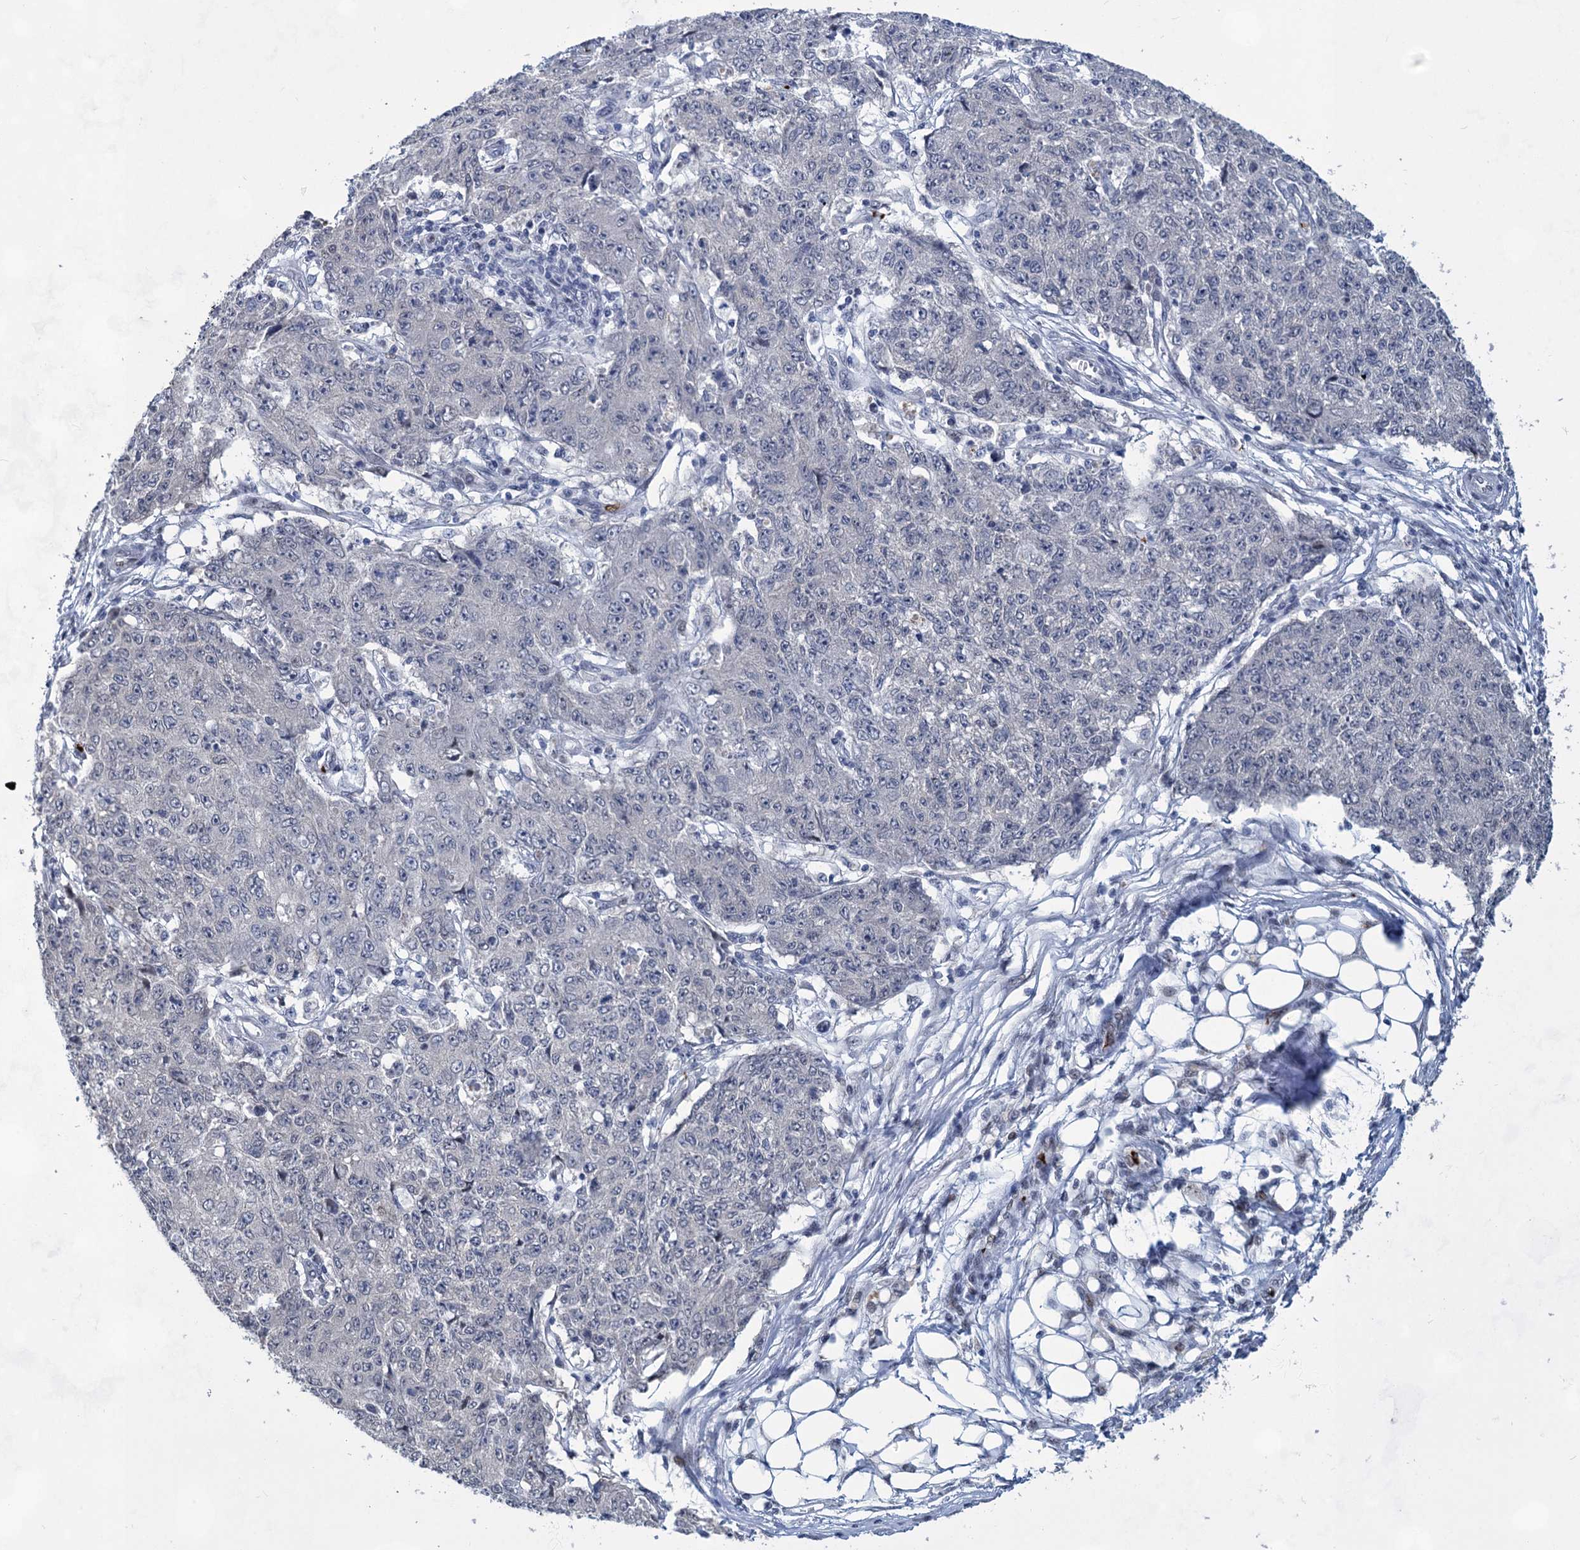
{"staining": {"intensity": "negative", "quantity": "none", "location": "none"}, "tissue": "ovarian cancer", "cell_type": "Tumor cells", "image_type": "cancer", "snomed": [{"axis": "morphology", "description": "Carcinoma, endometroid"}, {"axis": "topography", "description": "Ovary"}], "caption": "This is a micrograph of IHC staining of ovarian cancer (endometroid carcinoma), which shows no staining in tumor cells.", "gene": "MON2", "patient": {"sex": "female", "age": 42}}